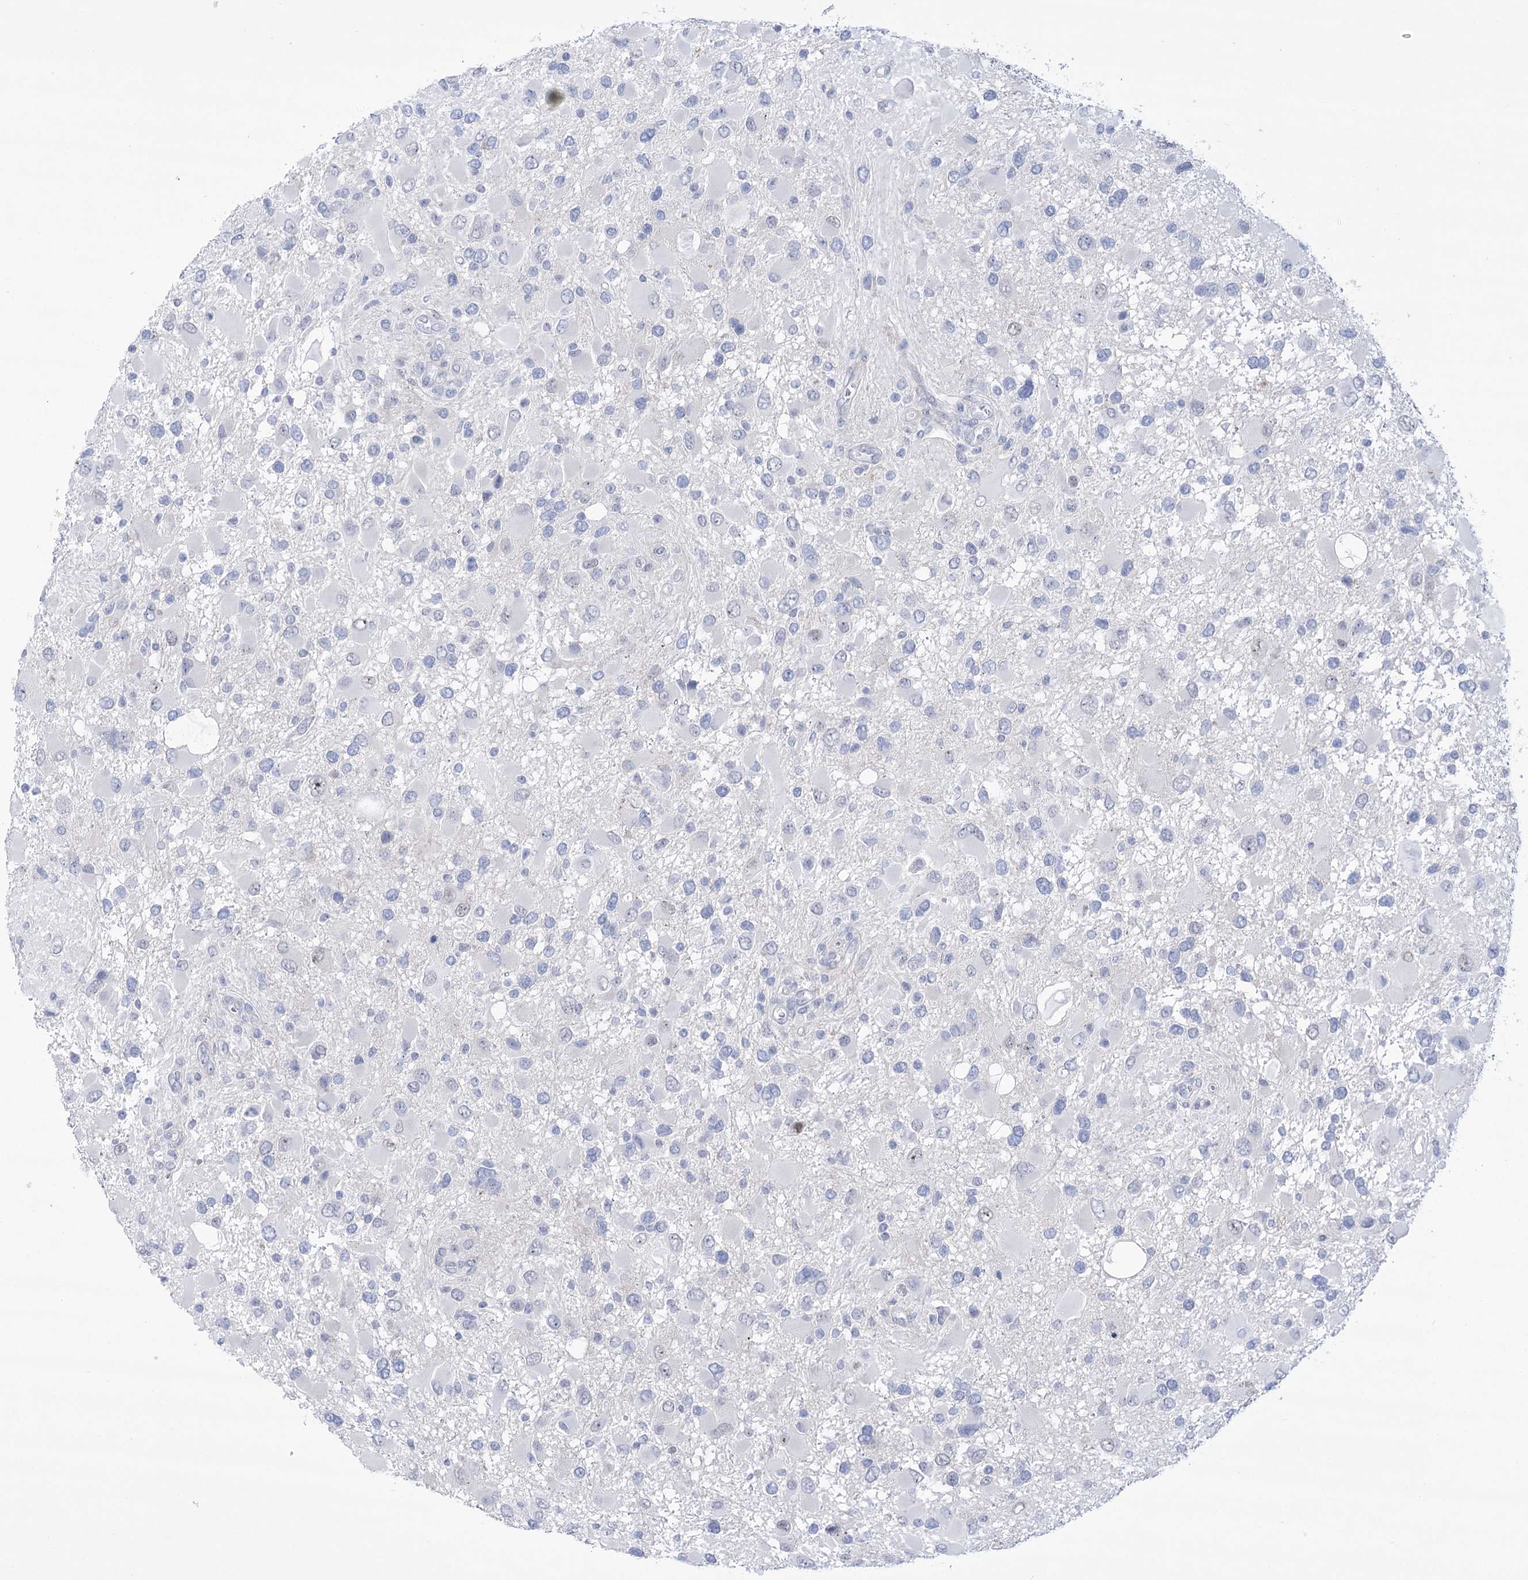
{"staining": {"intensity": "negative", "quantity": "none", "location": "none"}, "tissue": "glioma", "cell_type": "Tumor cells", "image_type": "cancer", "snomed": [{"axis": "morphology", "description": "Glioma, malignant, High grade"}, {"axis": "topography", "description": "Brain"}], "caption": "Tumor cells show no significant protein positivity in glioma.", "gene": "HORMAD1", "patient": {"sex": "male", "age": 53}}